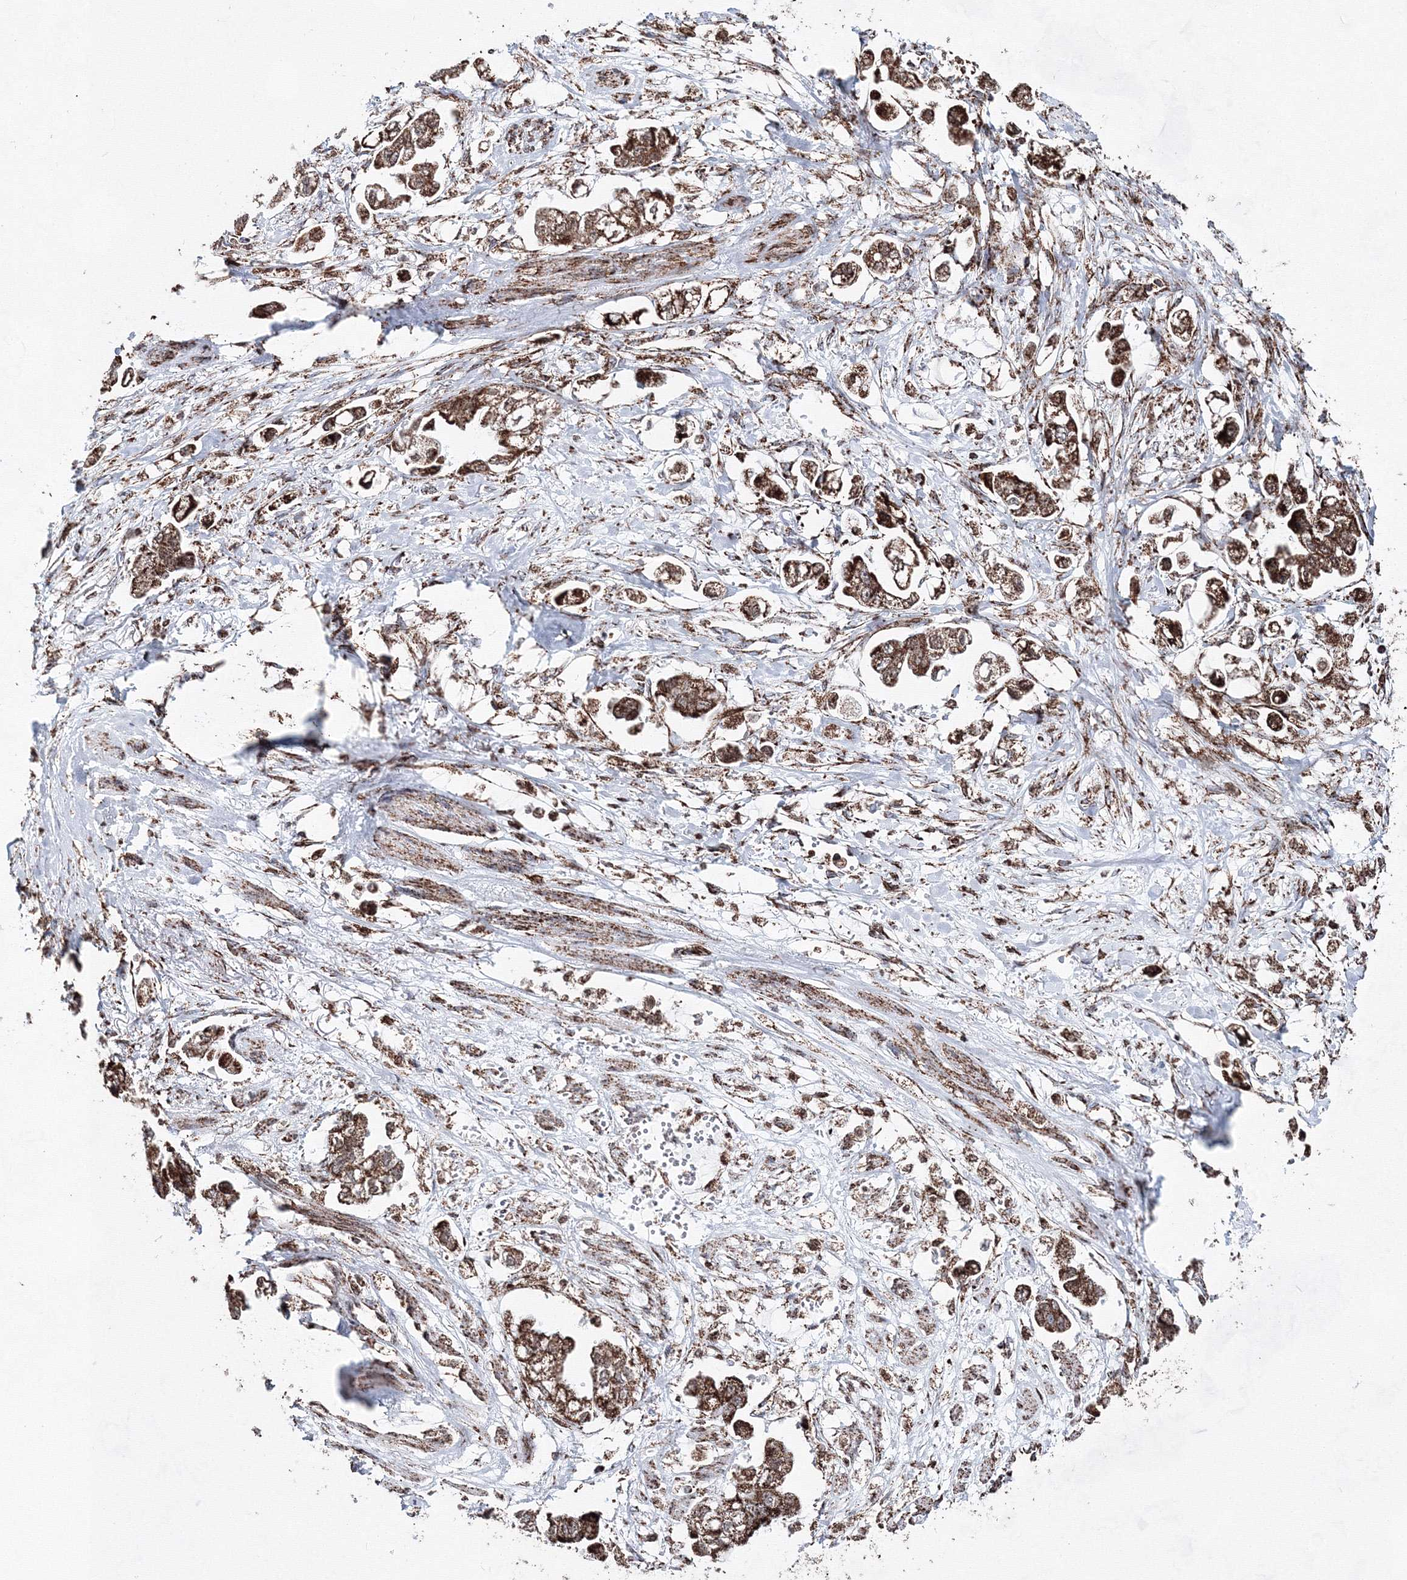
{"staining": {"intensity": "moderate", "quantity": ">75%", "location": "cytoplasmic/membranous"}, "tissue": "stomach cancer", "cell_type": "Tumor cells", "image_type": "cancer", "snomed": [{"axis": "morphology", "description": "Adenocarcinoma, NOS"}, {"axis": "topography", "description": "Stomach"}], "caption": "Stomach adenocarcinoma stained for a protein (brown) exhibits moderate cytoplasmic/membranous positive staining in about >75% of tumor cells.", "gene": "HADHB", "patient": {"sex": "male", "age": 62}}